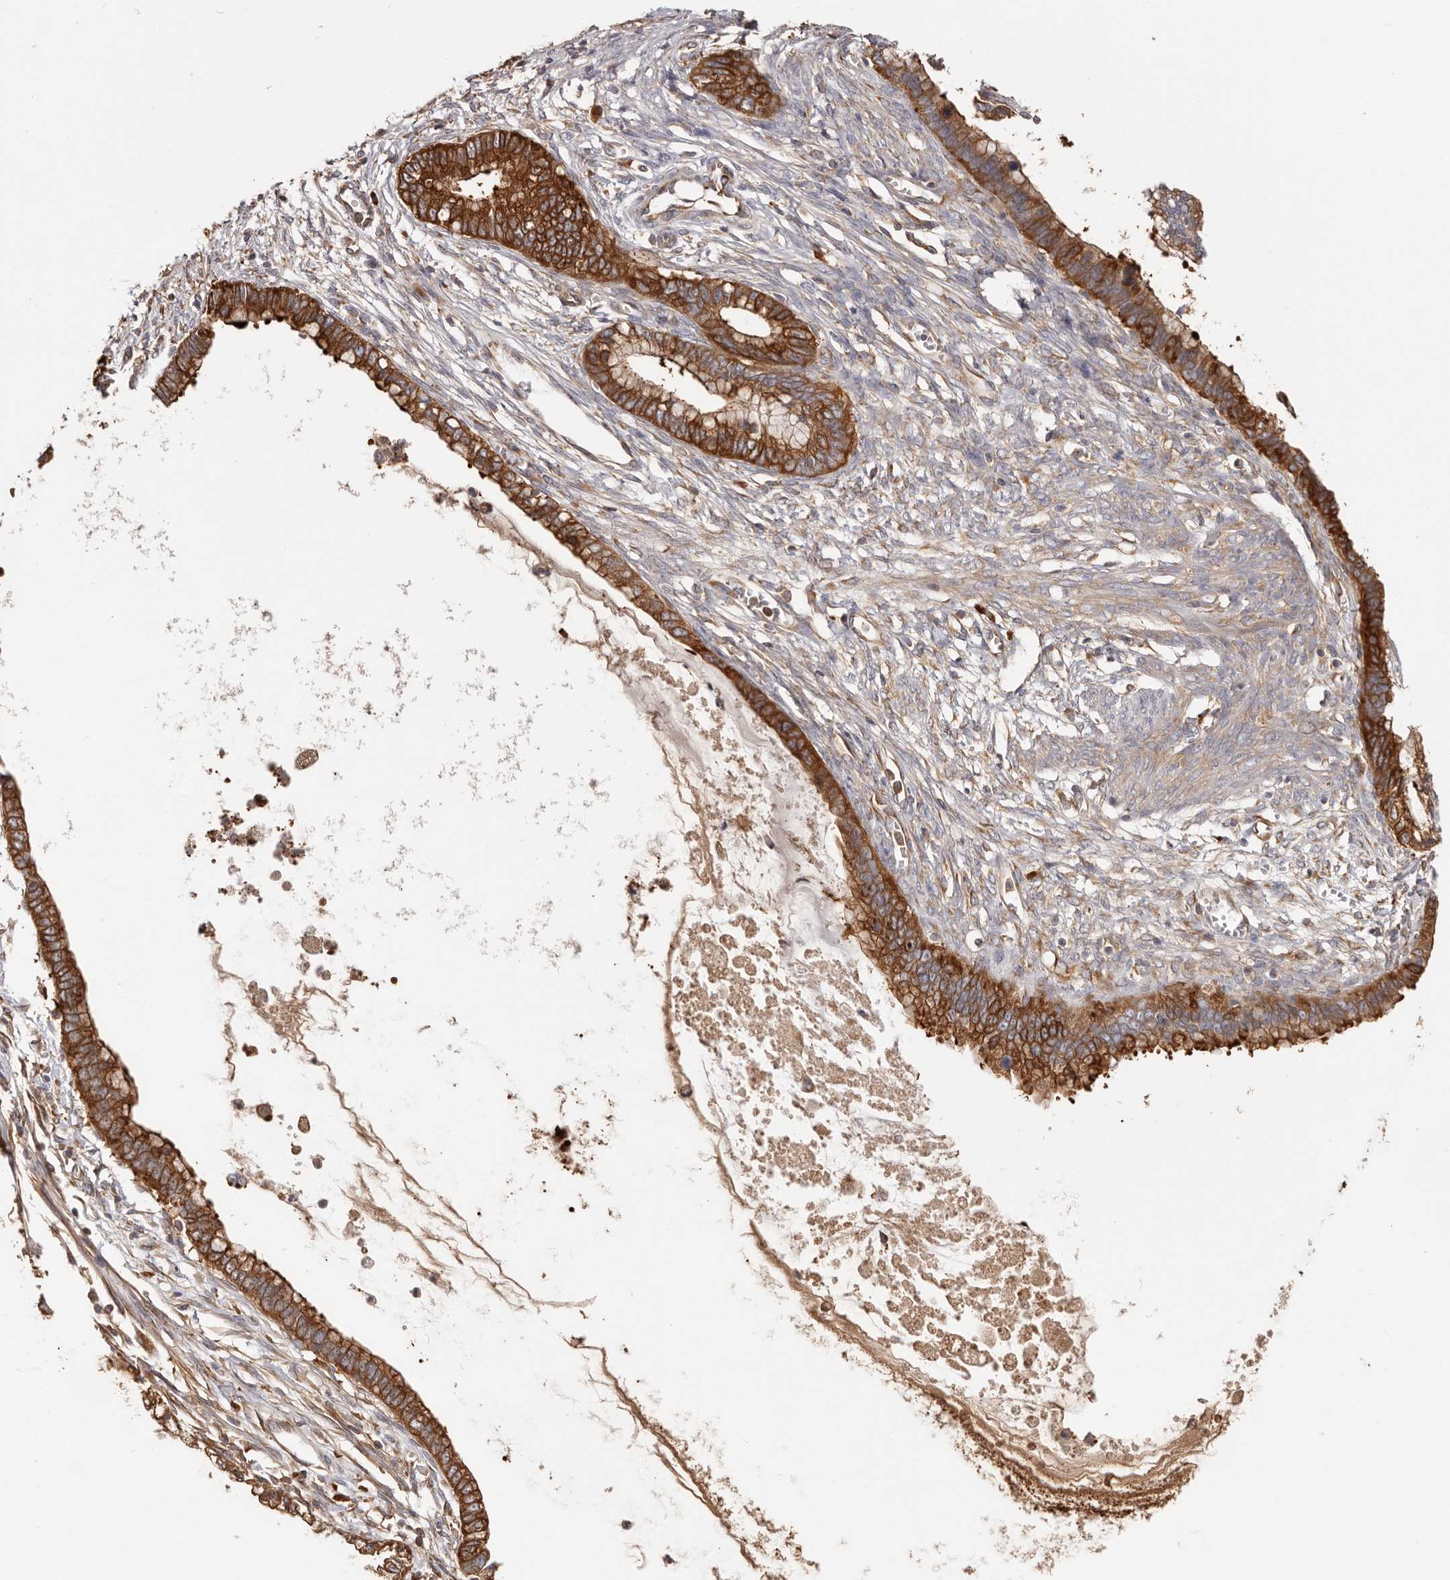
{"staining": {"intensity": "strong", "quantity": ">75%", "location": "cytoplasmic/membranous"}, "tissue": "cervical cancer", "cell_type": "Tumor cells", "image_type": "cancer", "snomed": [{"axis": "morphology", "description": "Adenocarcinoma, NOS"}, {"axis": "topography", "description": "Cervix"}], "caption": "Protein analysis of cervical cancer (adenocarcinoma) tissue demonstrates strong cytoplasmic/membranous positivity in about >75% of tumor cells.", "gene": "EPRS1", "patient": {"sex": "female", "age": 44}}